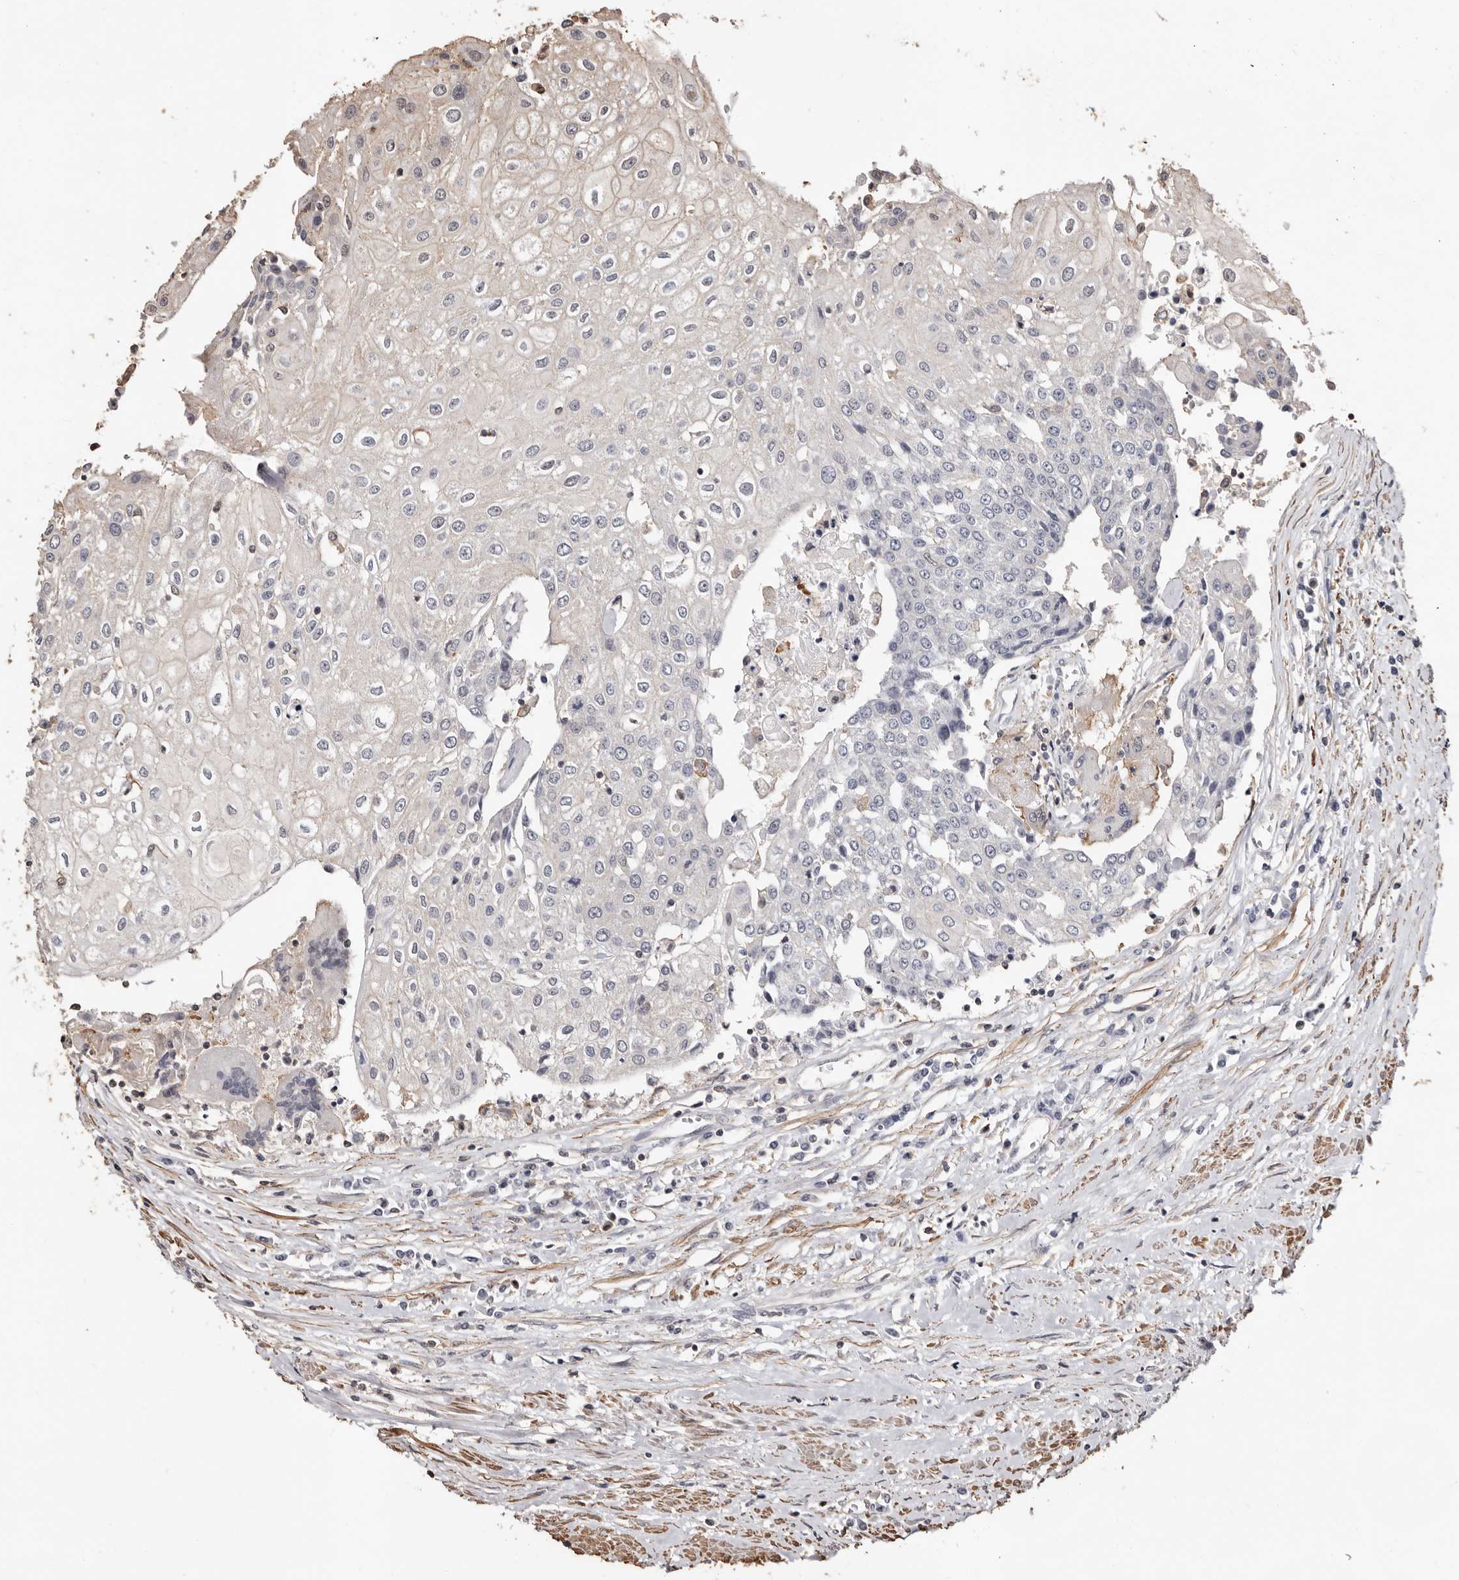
{"staining": {"intensity": "negative", "quantity": "none", "location": "none"}, "tissue": "urothelial cancer", "cell_type": "Tumor cells", "image_type": "cancer", "snomed": [{"axis": "morphology", "description": "Urothelial carcinoma, High grade"}, {"axis": "topography", "description": "Urinary bladder"}], "caption": "Tumor cells show no significant expression in urothelial cancer. (IHC, brightfield microscopy, high magnification).", "gene": "GSK3A", "patient": {"sex": "female", "age": 85}}